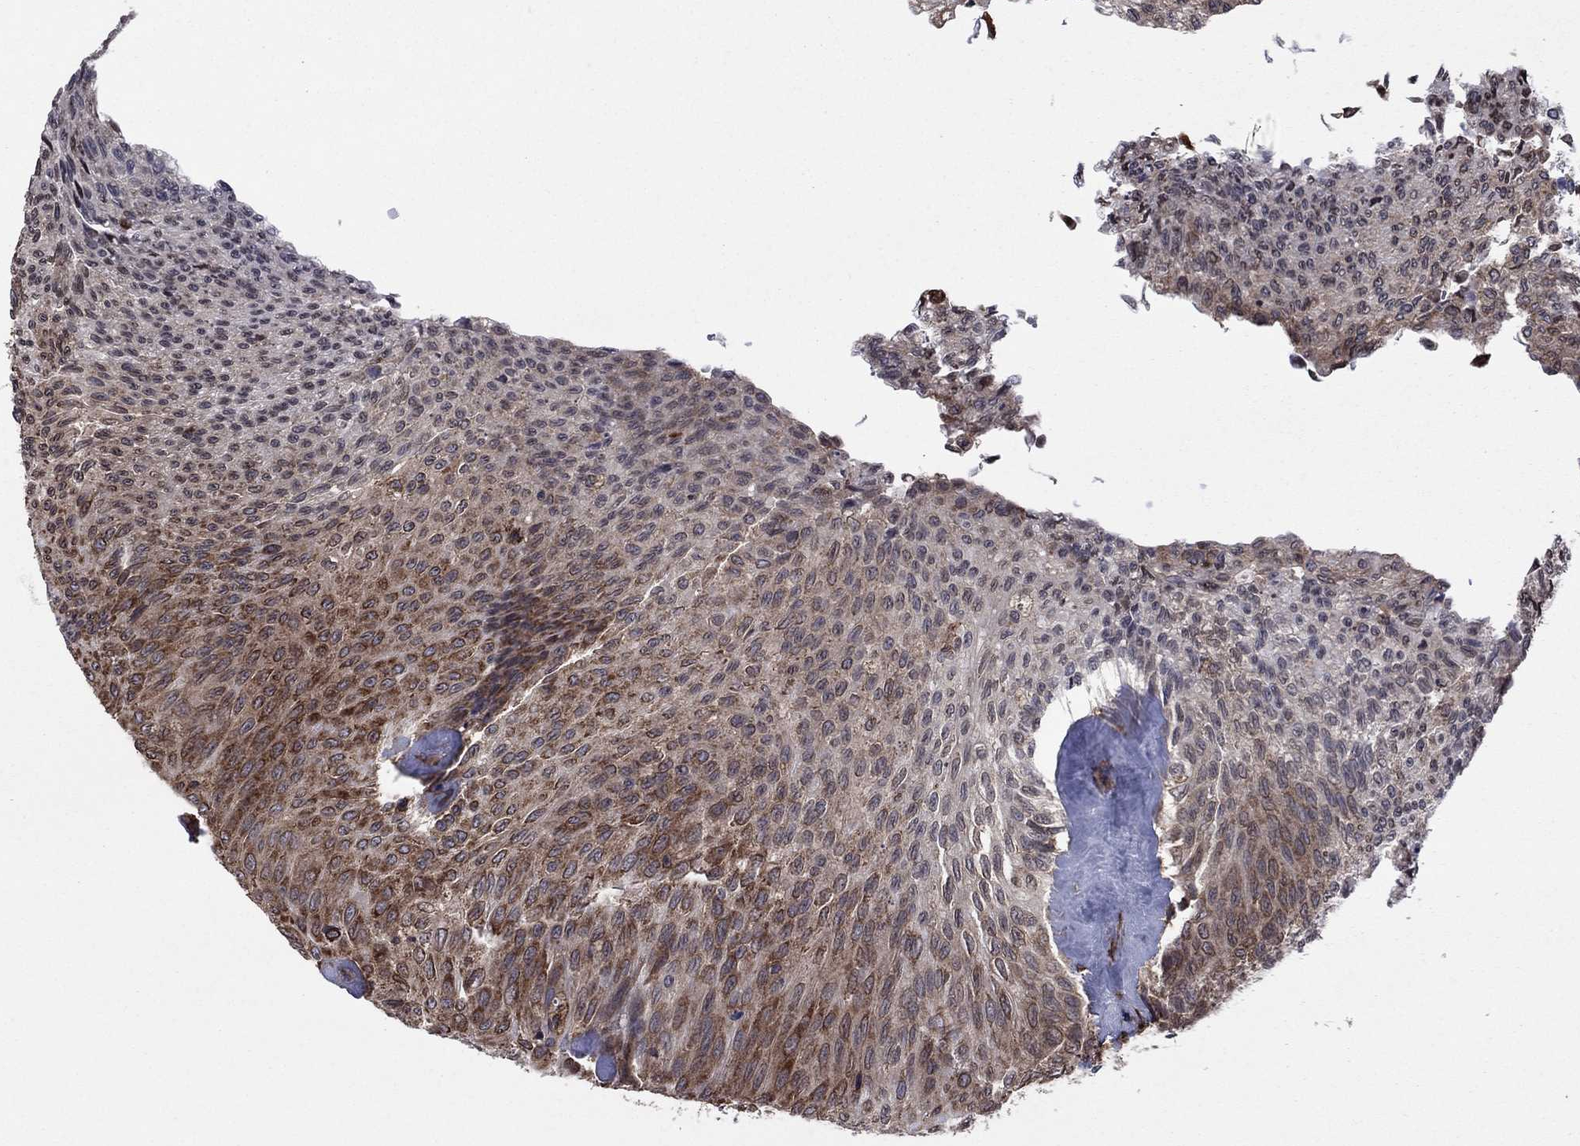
{"staining": {"intensity": "strong", "quantity": "25%-75%", "location": "cytoplasmic/membranous"}, "tissue": "urothelial cancer", "cell_type": "Tumor cells", "image_type": "cancer", "snomed": [{"axis": "morphology", "description": "Urothelial carcinoma, Low grade"}, {"axis": "topography", "description": "Ureter, NOS"}, {"axis": "topography", "description": "Urinary bladder"}], "caption": "Tumor cells demonstrate strong cytoplasmic/membranous positivity in about 25%-75% of cells in low-grade urothelial carcinoma.", "gene": "YBX1", "patient": {"sex": "male", "age": 78}}